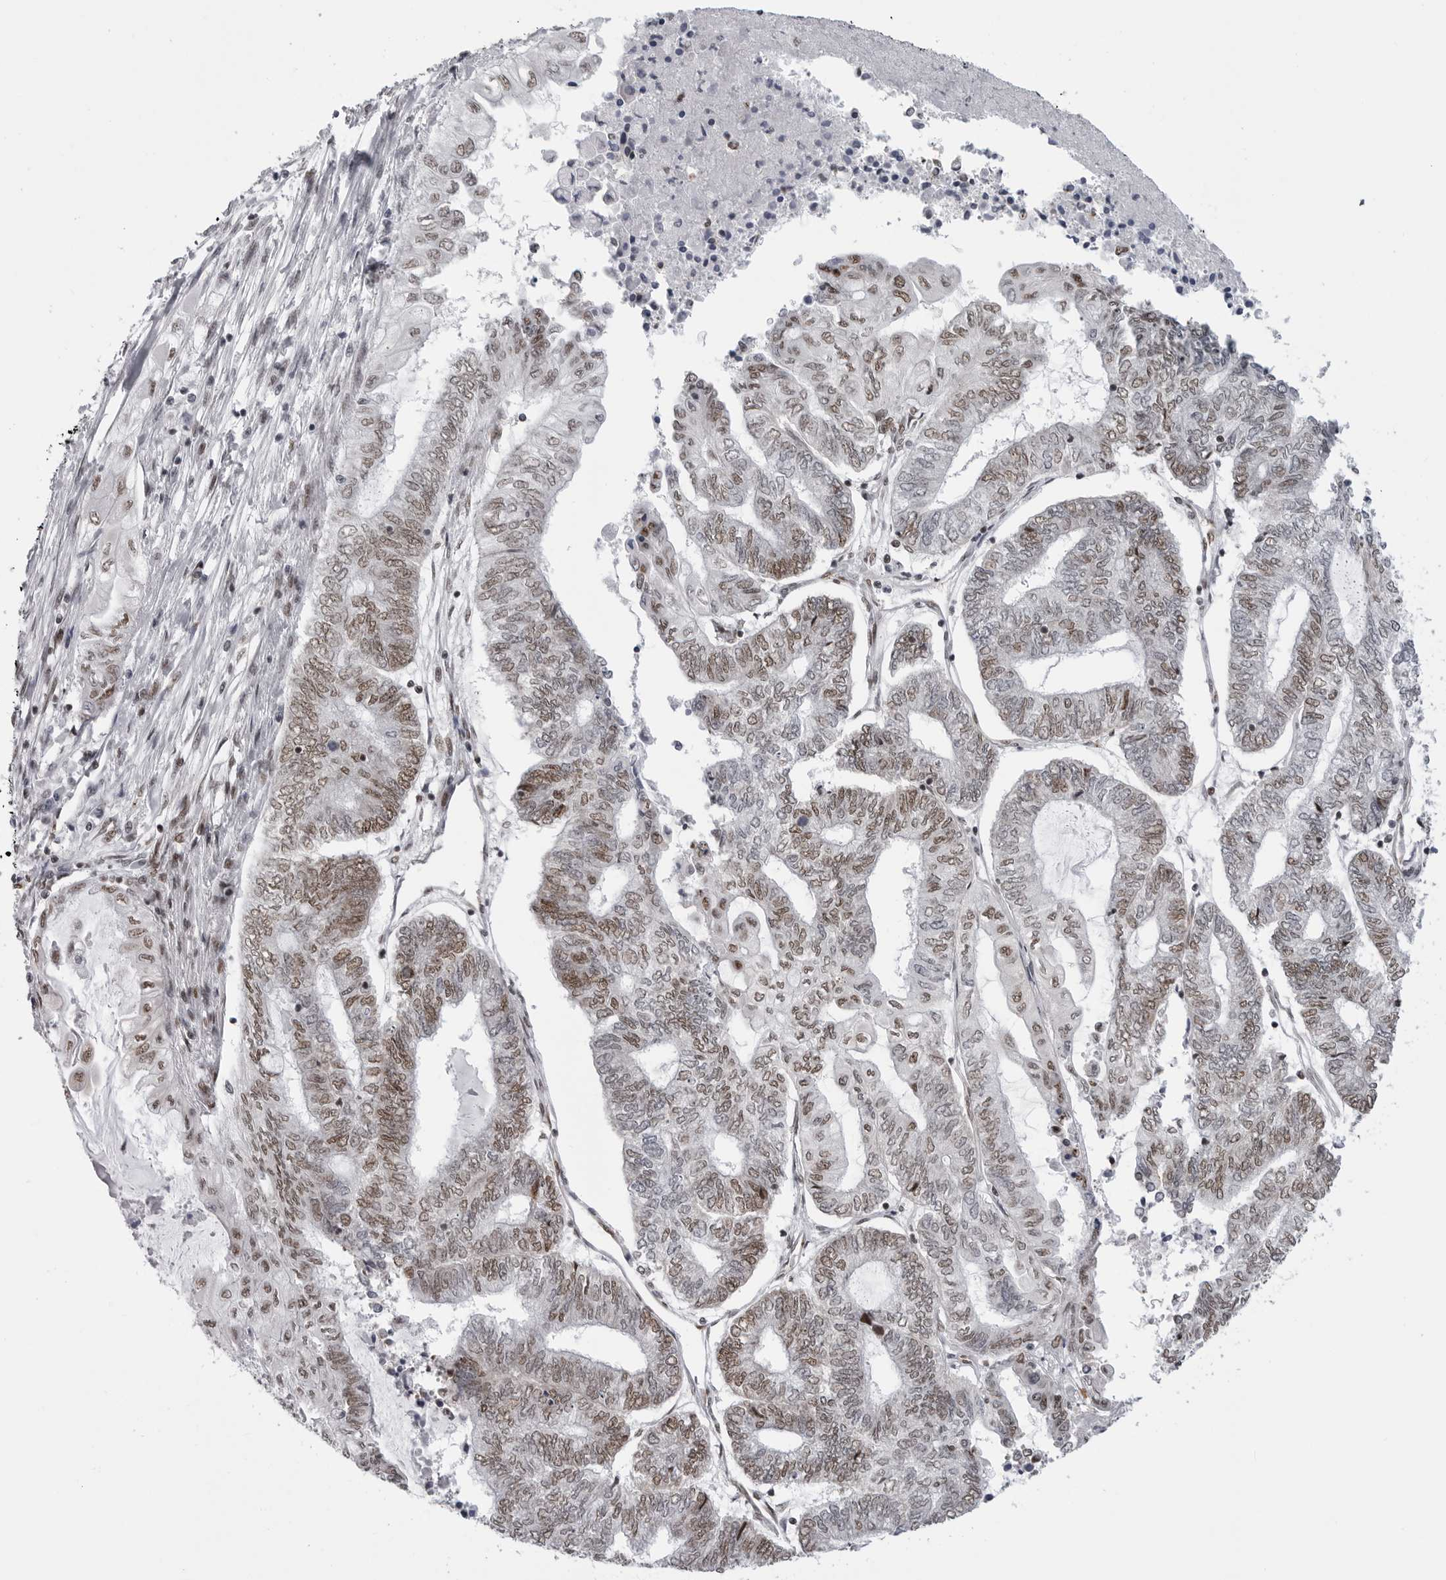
{"staining": {"intensity": "moderate", "quantity": ">75%", "location": "nuclear"}, "tissue": "endometrial cancer", "cell_type": "Tumor cells", "image_type": "cancer", "snomed": [{"axis": "morphology", "description": "Adenocarcinoma, NOS"}, {"axis": "topography", "description": "Uterus"}, {"axis": "topography", "description": "Endometrium"}], "caption": "Adenocarcinoma (endometrial) stained with IHC exhibits moderate nuclear staining in about >75% of tumor cells.", "gene": "RNF26", "patient": {"sex": "female", "age": 70}}